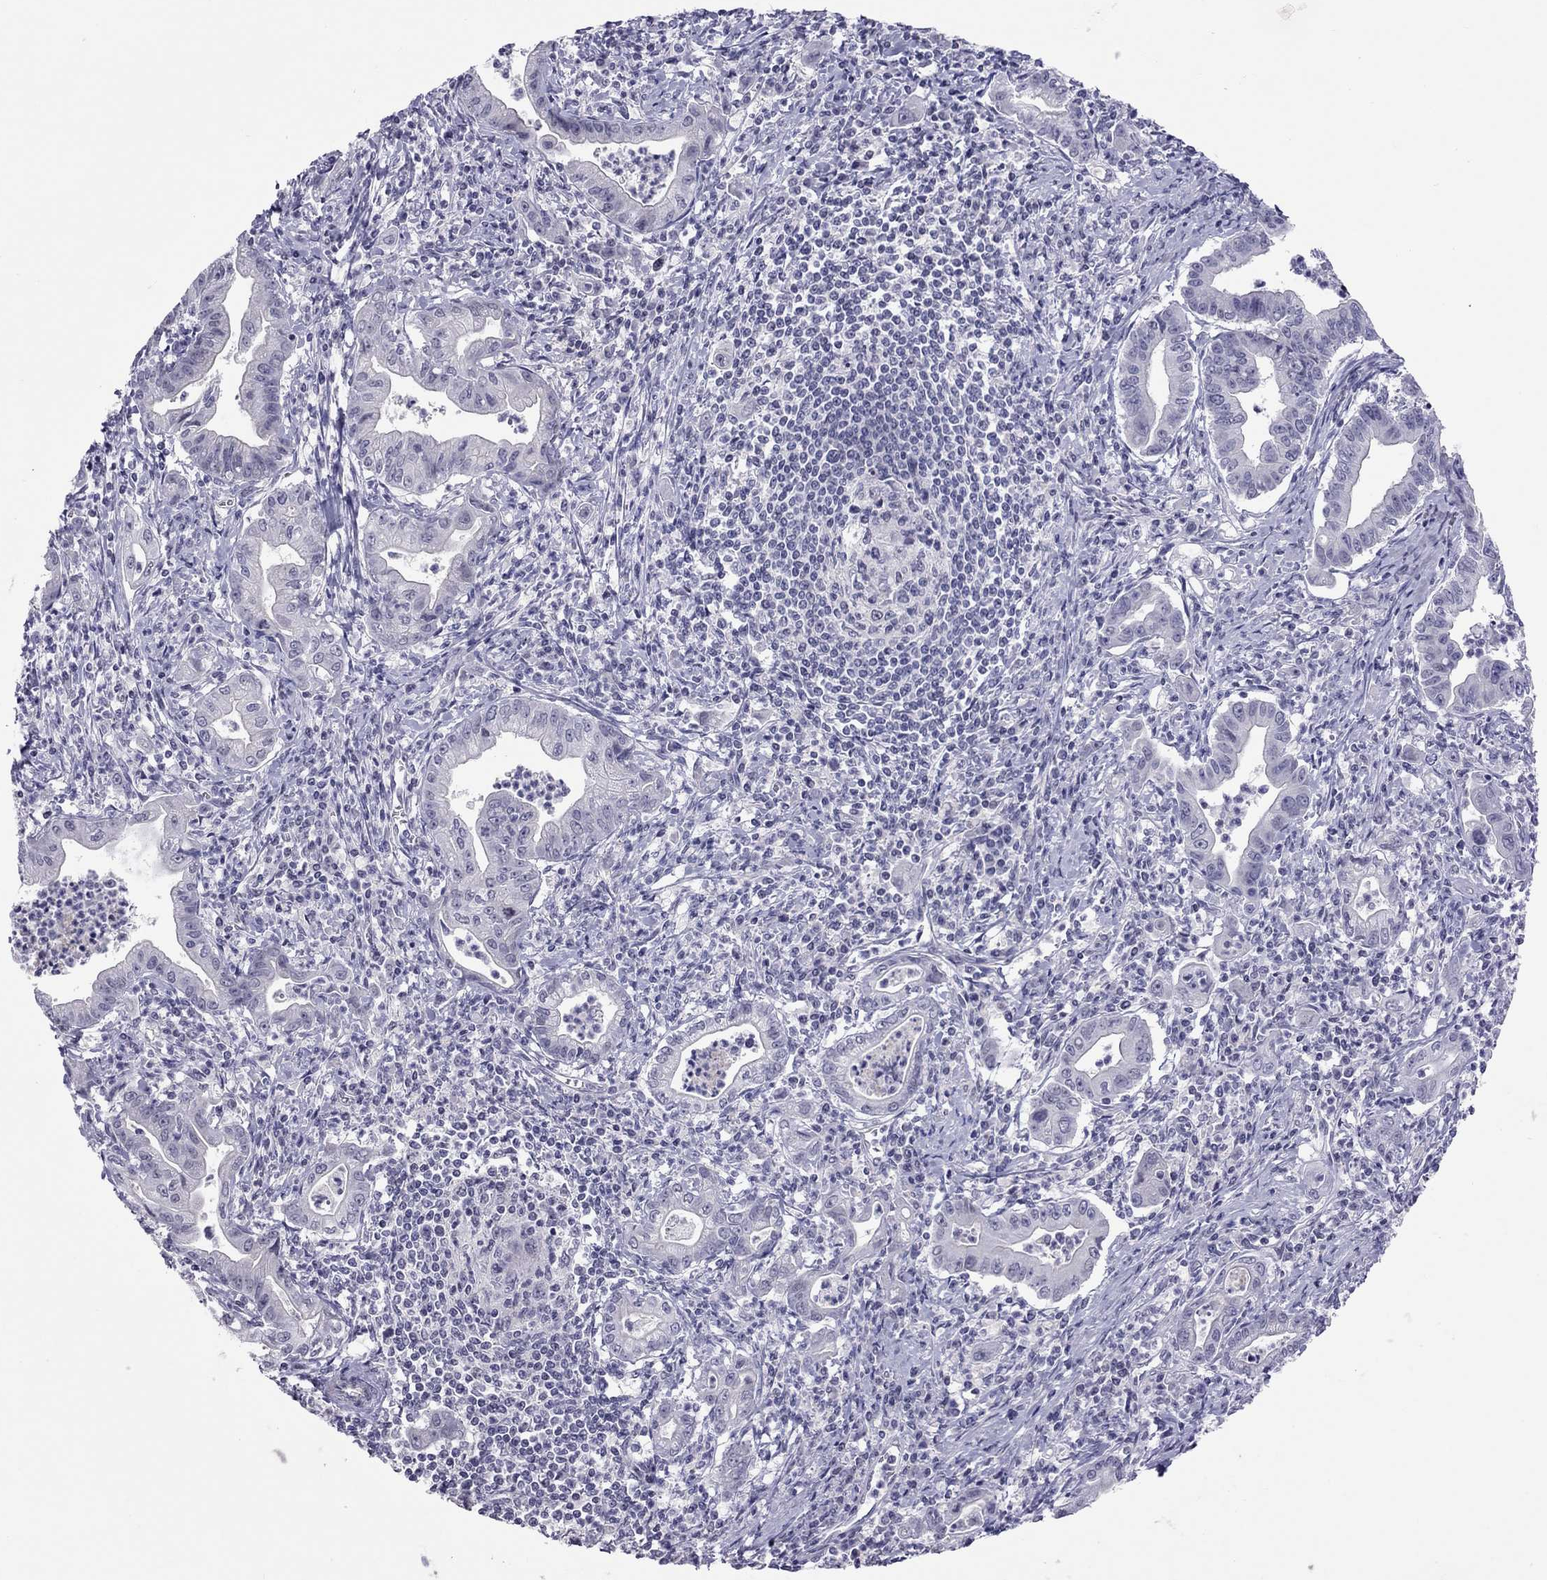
{"staining": {"intensity": "negative", "quantity": "none", "location": "none"}, "tissue": "stomach cancer", "cell_type": "Tumor cells", "image_type": "cancer", "snomed": [{"axis": "morphology", "description": "Adenocarcinoma, NOS"}, {"axis": "topography", "description": "Stomach, upper"}], "caption": "Micrograph shows no protein staining in tumor cells of stomach cancer tissue.", "gene": "JHY", "patient": {"sex": "female", "age": 79}}